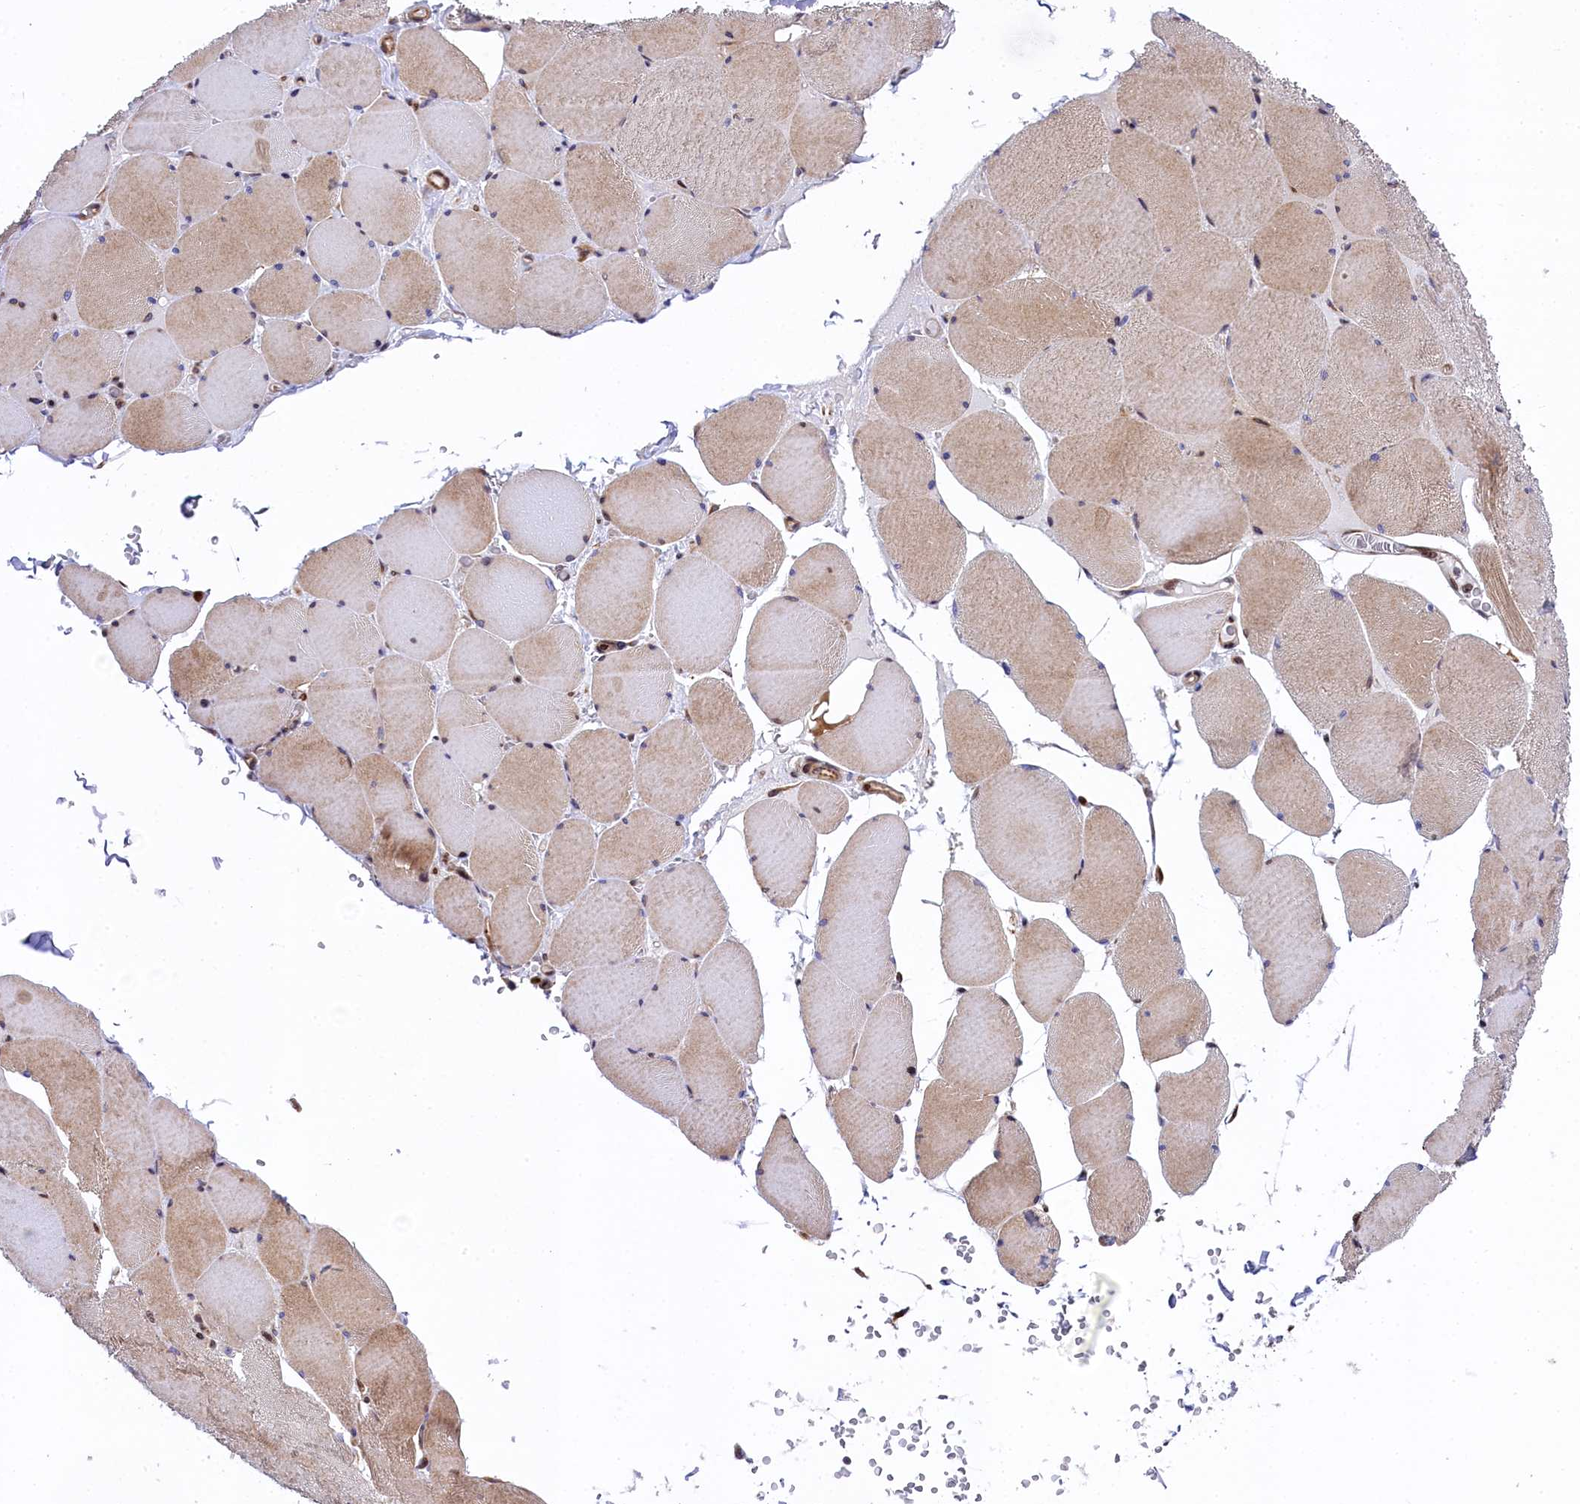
{"staining": {"intensity": "weak", "quantity": "25%-75%", "location": "cytoplasmic/membranous"}, "tissue": "skeletal muscle", "cell_type": "Myocytes", "image_type": "normal", "snomed": [{"axis": "morphology", "description": "Normal tissue, NOS"}, {"axis": "topography", "description": "Skeletal muscle"}, {"axis": "topography", "description": "Head-Neck"}], "caption": "Brown immunohistochemical staining in benign skeletal muscle displays weak cytoplasmic/membranous expression in approximately 25%-75% of myocytes. Using DAB (3,3'-diaminobenzidine) (brown) and hematoxylin (blue) stains, captured at high magnification using brightfield microscopy.", "gene": "TGDS", "patient": {"sex": "male", "age": 66}}